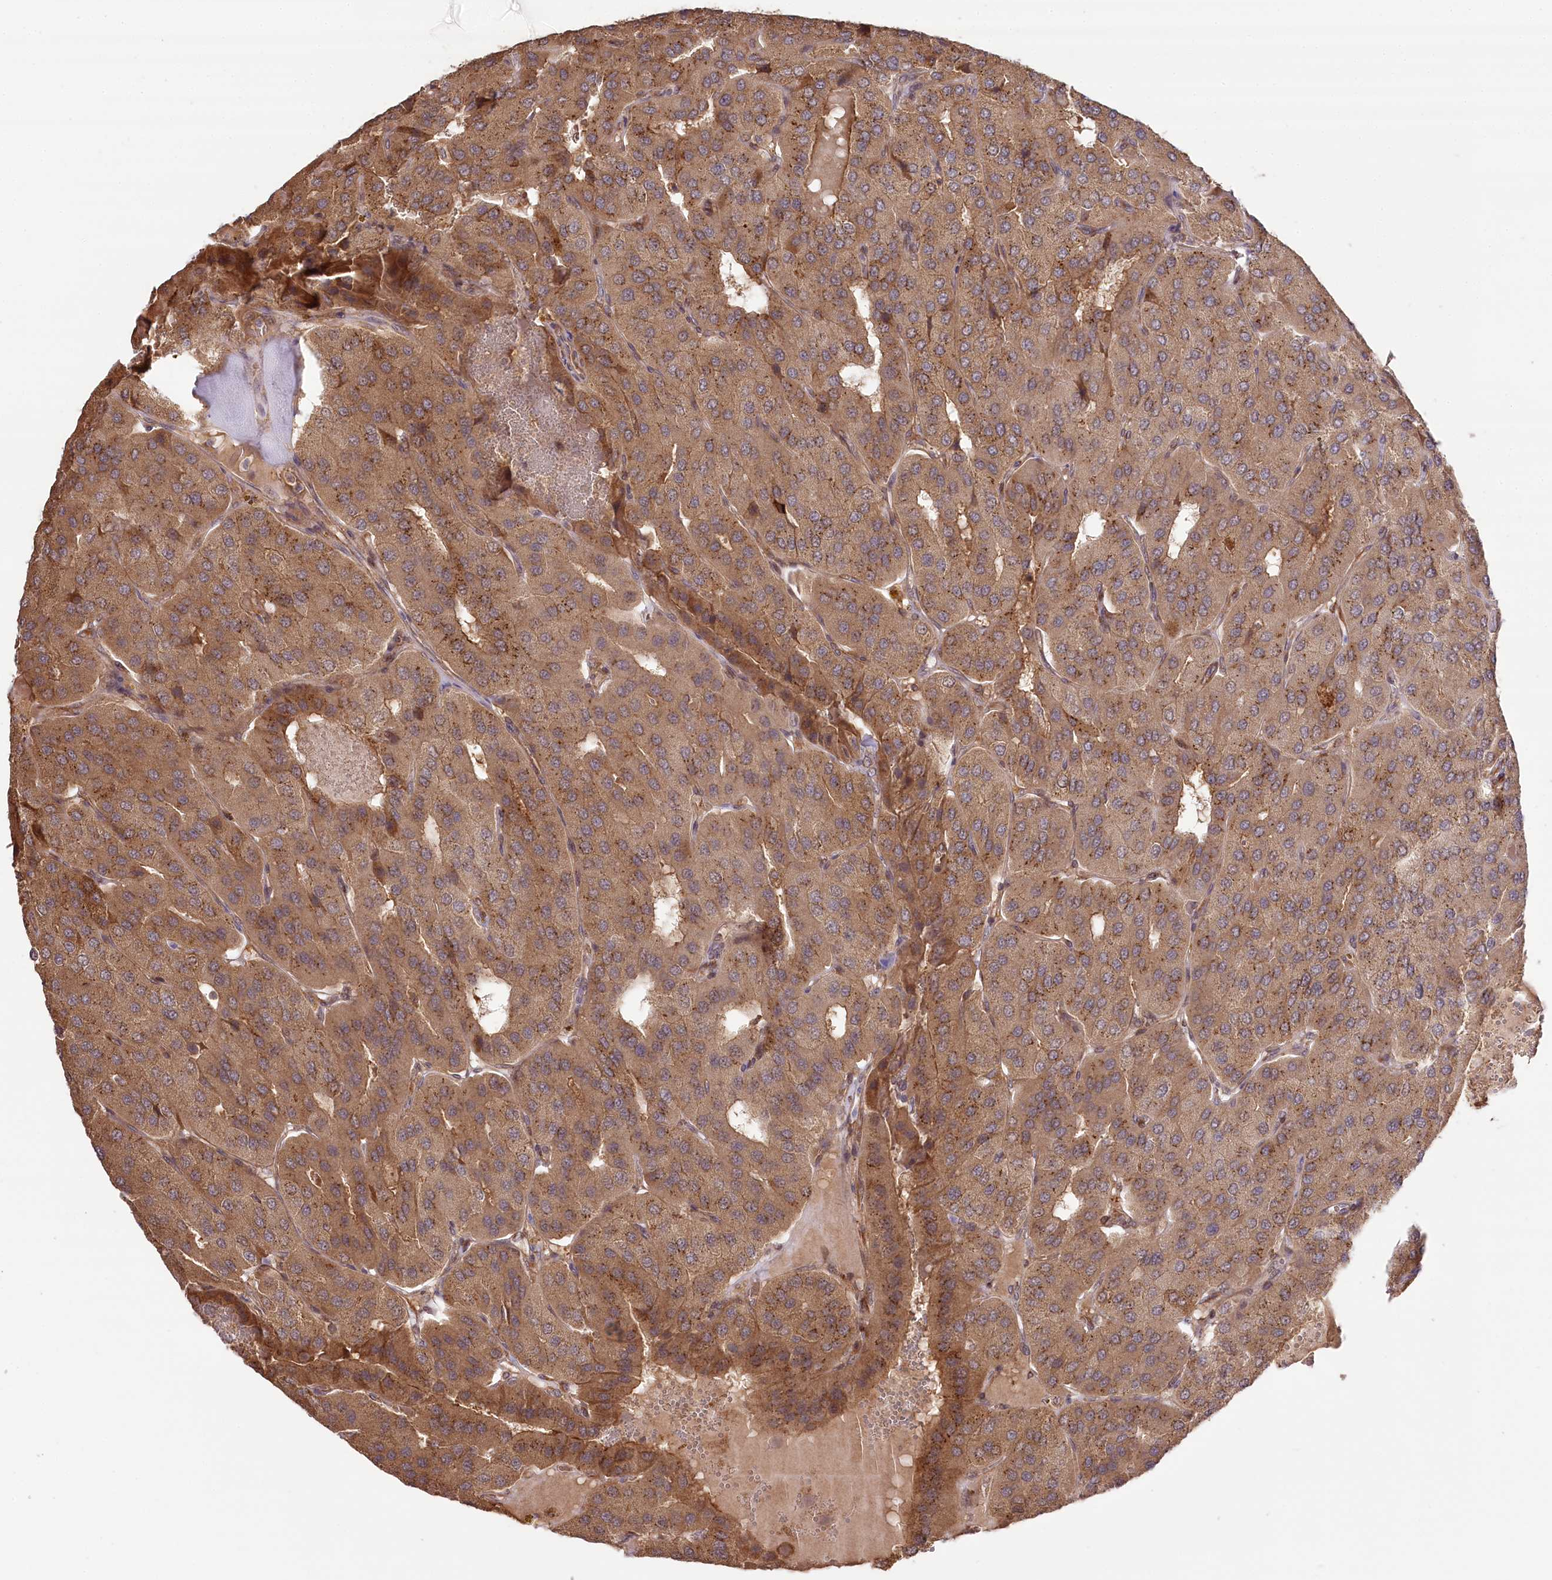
{"staining": {"intensity": "moderate", "quantity": ">75%", "location": "cytoplasmic/membranous"}, "tissue": "parathyroid gland", "cell_type": "Glandular cells", "image_type": "normal", "snomed": [{"axis": "morphology", "description": "Normal tissue, NOS"}, {"axis": "morphology", "description": "Adenoma, NOS"}, {"axis": "topography", "description": "Parathyroid gland"}], "caption": "This image reveals immunohistochemistry (IHC) staining of normal parathyroid gland, with medium moderate cytoplasmic/membranous expression in about >75% of glandular cells.", "gene": "CCDC91", "patient": {"sex": "female", "age": 86}}